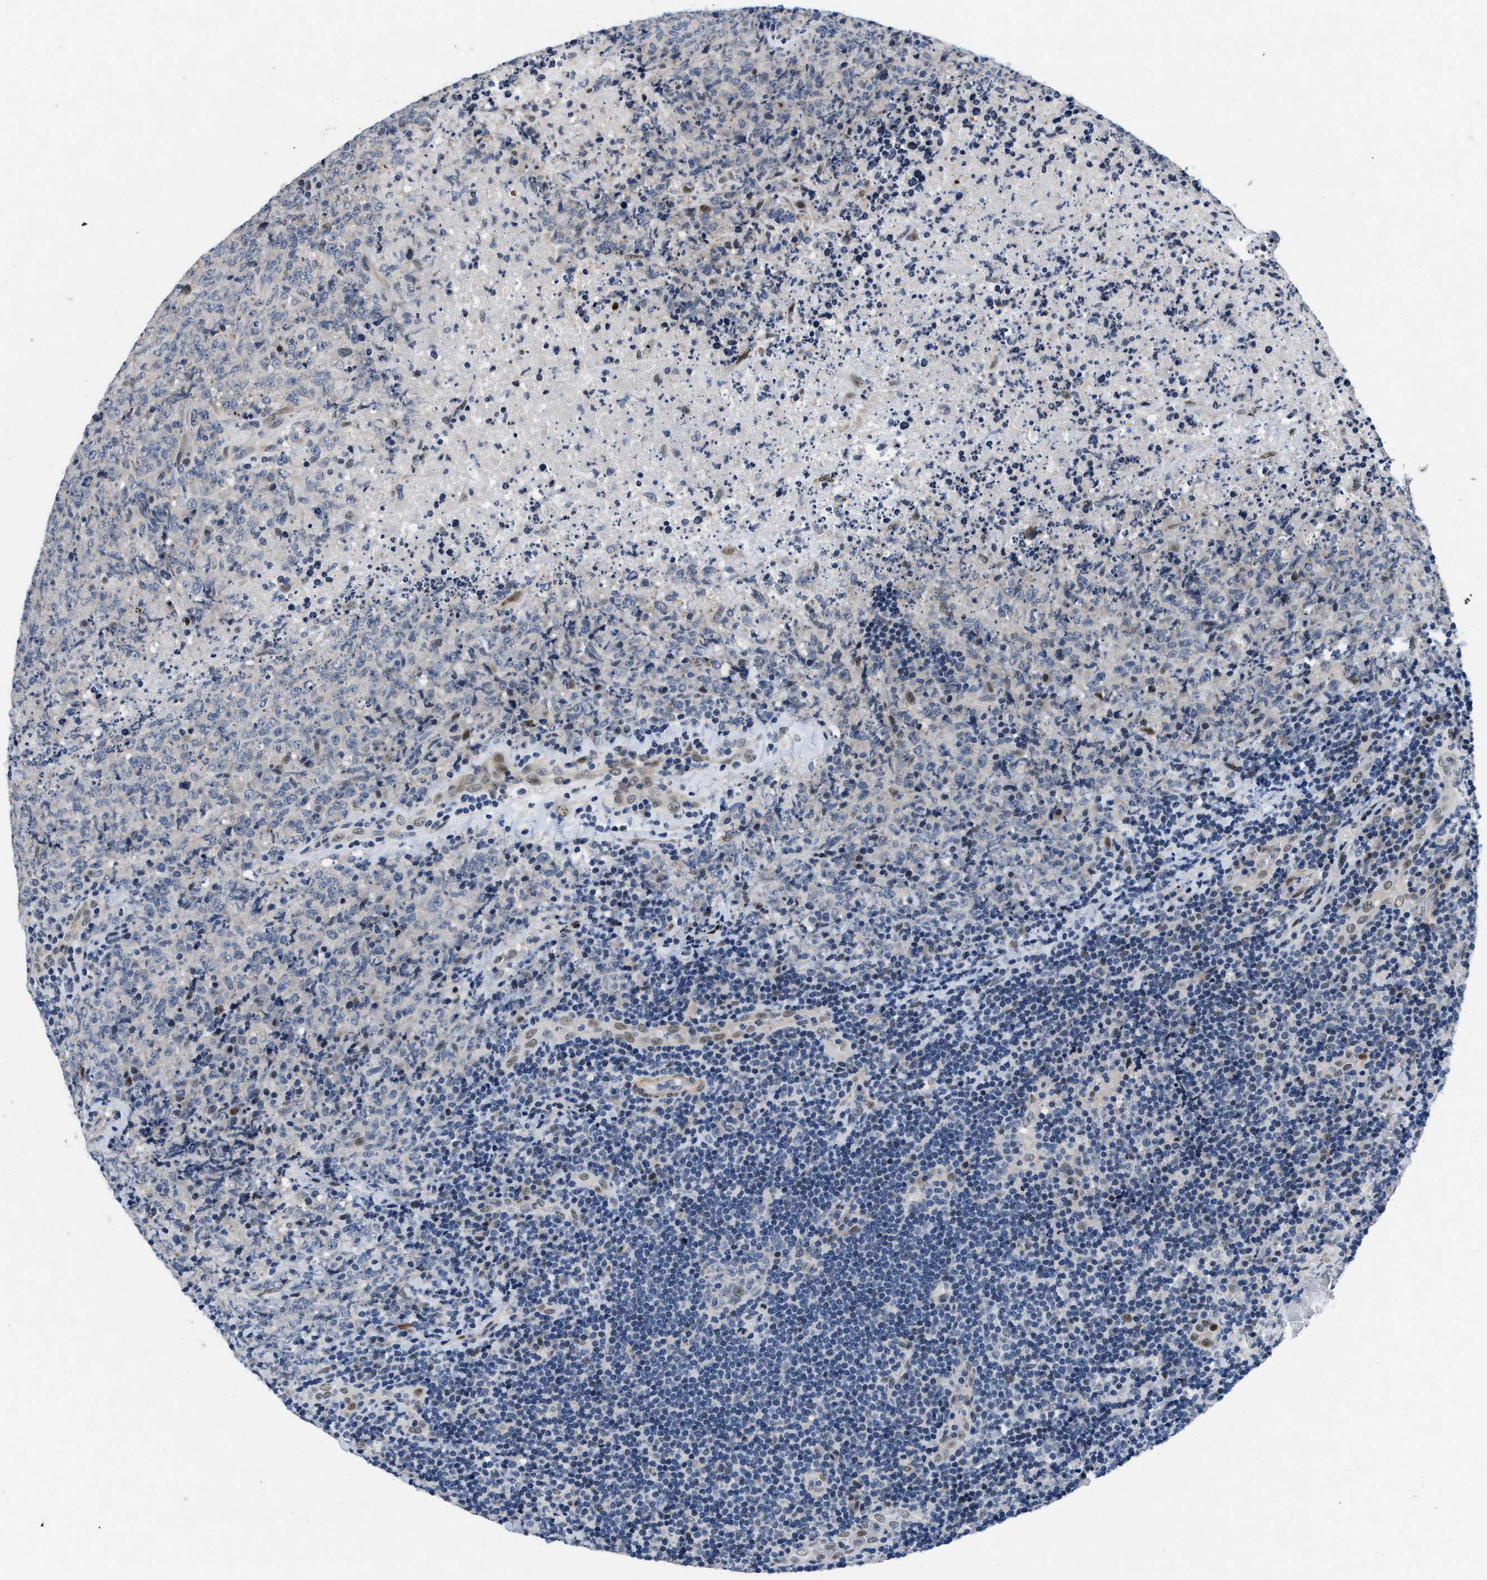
{"staining": {"intensity": "negative", "quantity": "none", "location": "none"}, "tissue": "lymphoma", "cell_type": "Tumor cells", "image_type": "cancer", "snomed": [{"axis": "morphology", "description": "Malignant lymphoma, non-Hodgkin's type, High grade"}, {"axis": "topography", "description": "Tonsil"}], "caption": "The photomicrograph demonstrates no significant staining in tumor cells of malignant lymphoma, non-Hodgkin's type (high-grade).", "gene": "VIP", "patient": {"sex": "female", "age": 36}}